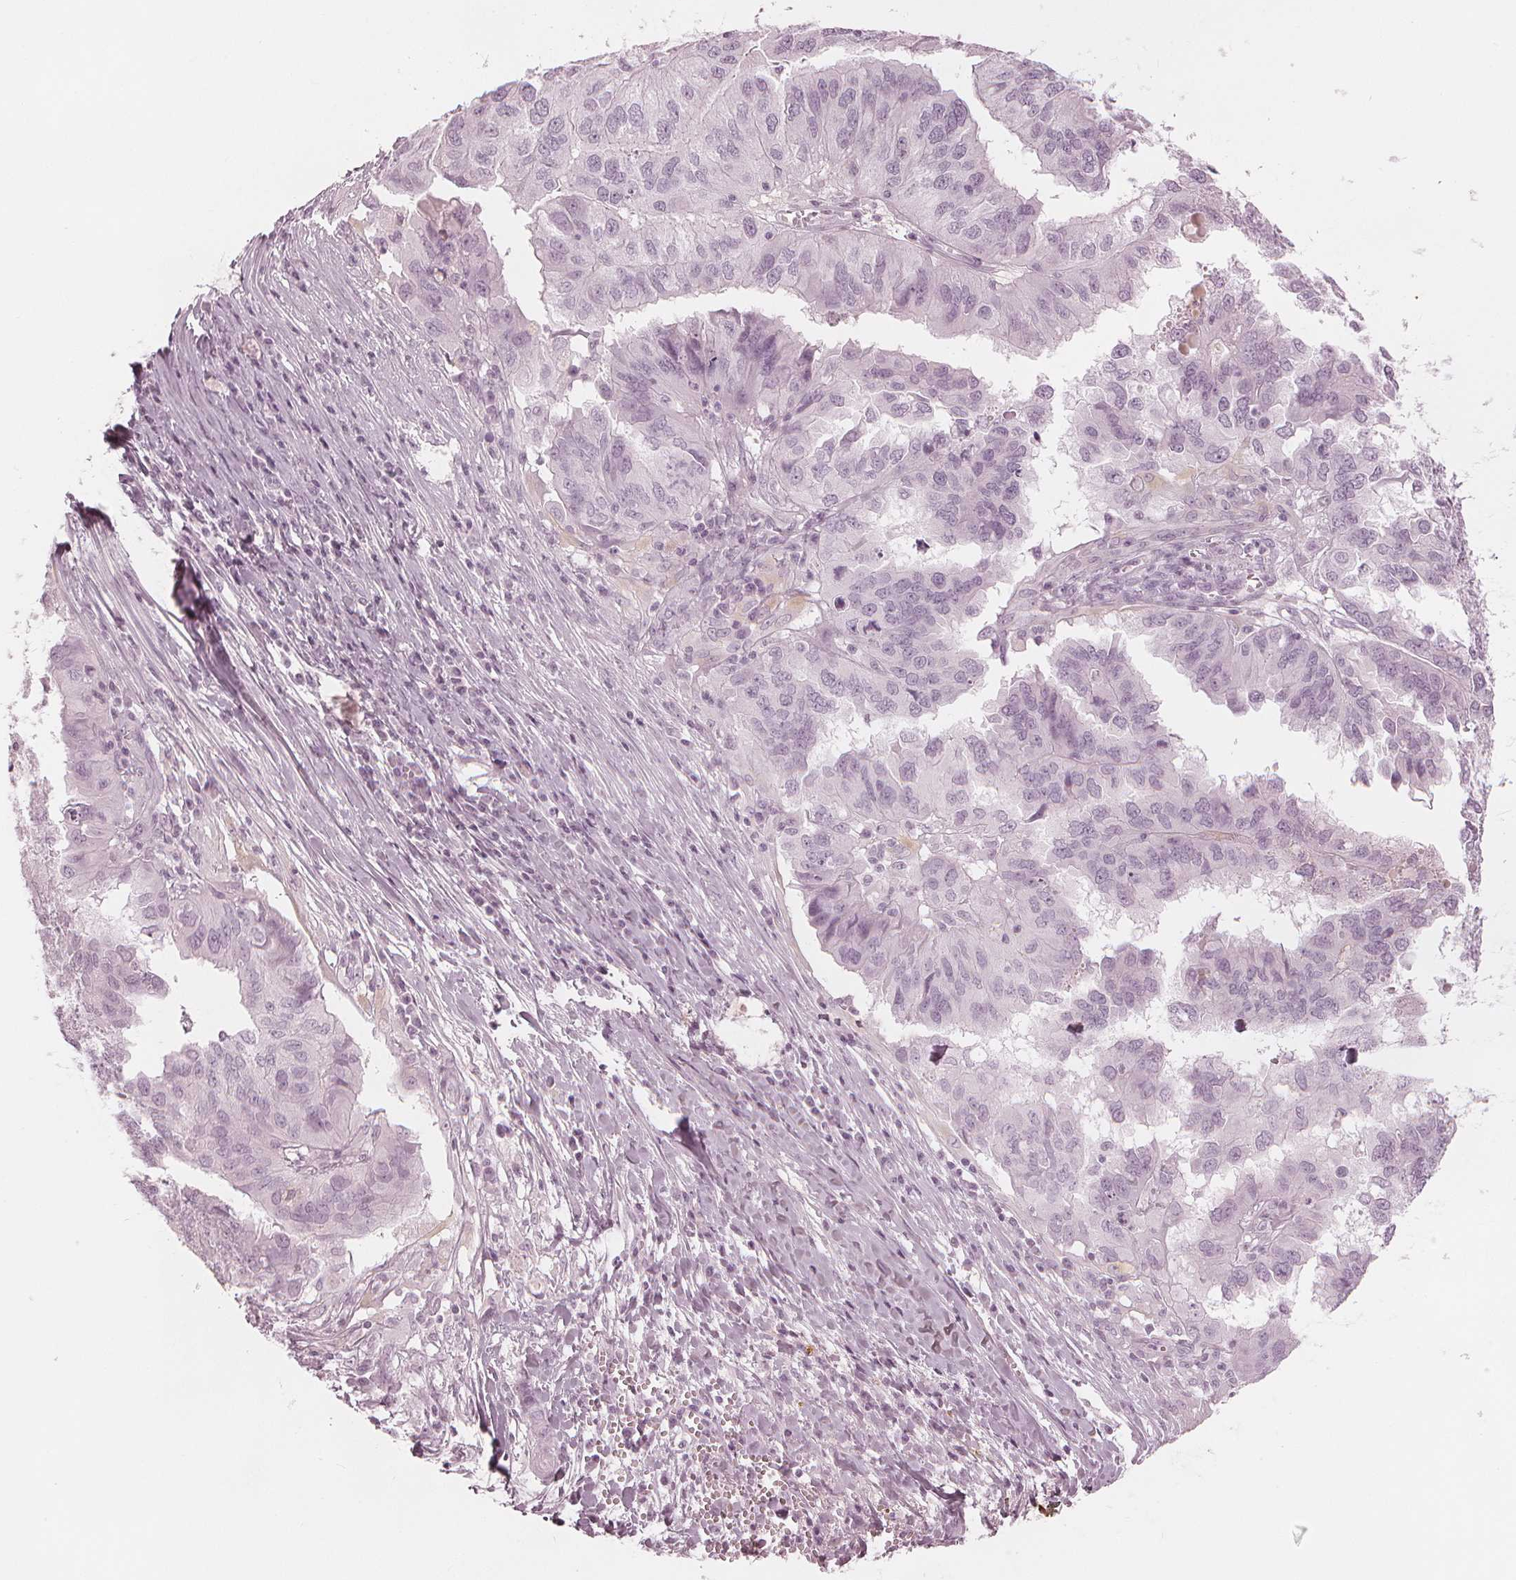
{"staining": {"intensity": "negative", "quantity": "none", "location": "none"}, "tissue": "ovarian cancer", "cell_type": "Tumor cells", "image_type": "cancer", "snomed": [{"axis": "morphology", "description": "Cystadenocarcinoma, serous, NOS"}, {"axis": "topography", "description": "Ovary"}], "caption": "Human ovarian cancer (serous cystadenocarcinoma) stained for a protein using IHC shows no positivity in tumor cells.", "gene": "PAEP", "patient": {"sex": "female", "age": 79}}